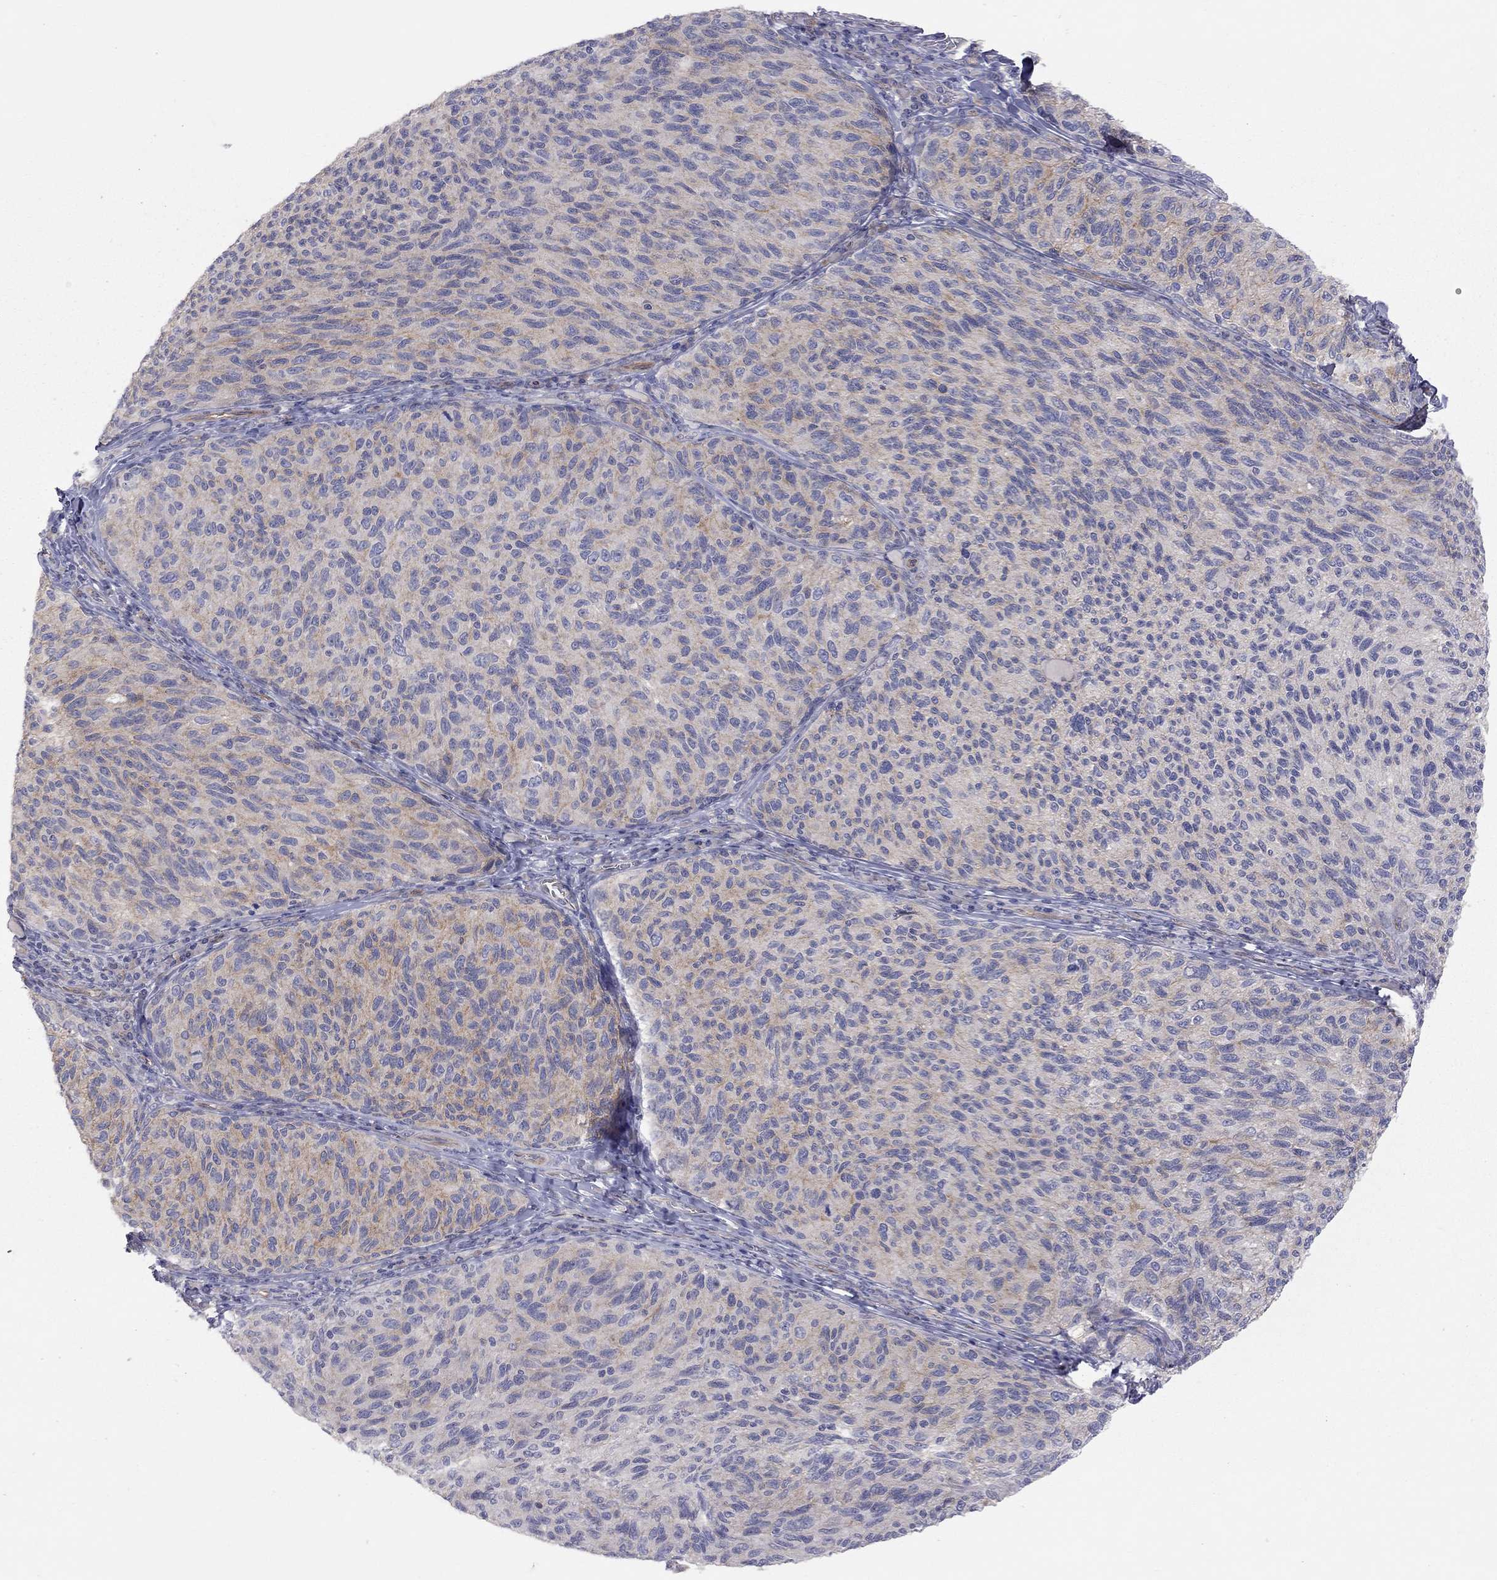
{"staining": {"intensity": "moderate", "quantity": "25%-75%", "location": "cytoplasmic/membranous"}, "tissue": "melanoma", "cell_type": "Tumor cells", "image_type": "cancer", "snomed": [{"axis": "morphology", "description": "Malignant melanoma, NOS"}, {"axis": "topography", "description": "Skin"}], "caption": "High-power microscopy captured an immunohistochemistry histopathology image of melanoma, revealing moderate cytoplasmic/membranous staining in about 25%-75% of tumor cells.", "gene": "GPRC5B", "patient": {"sex": "female", "age": 73}}